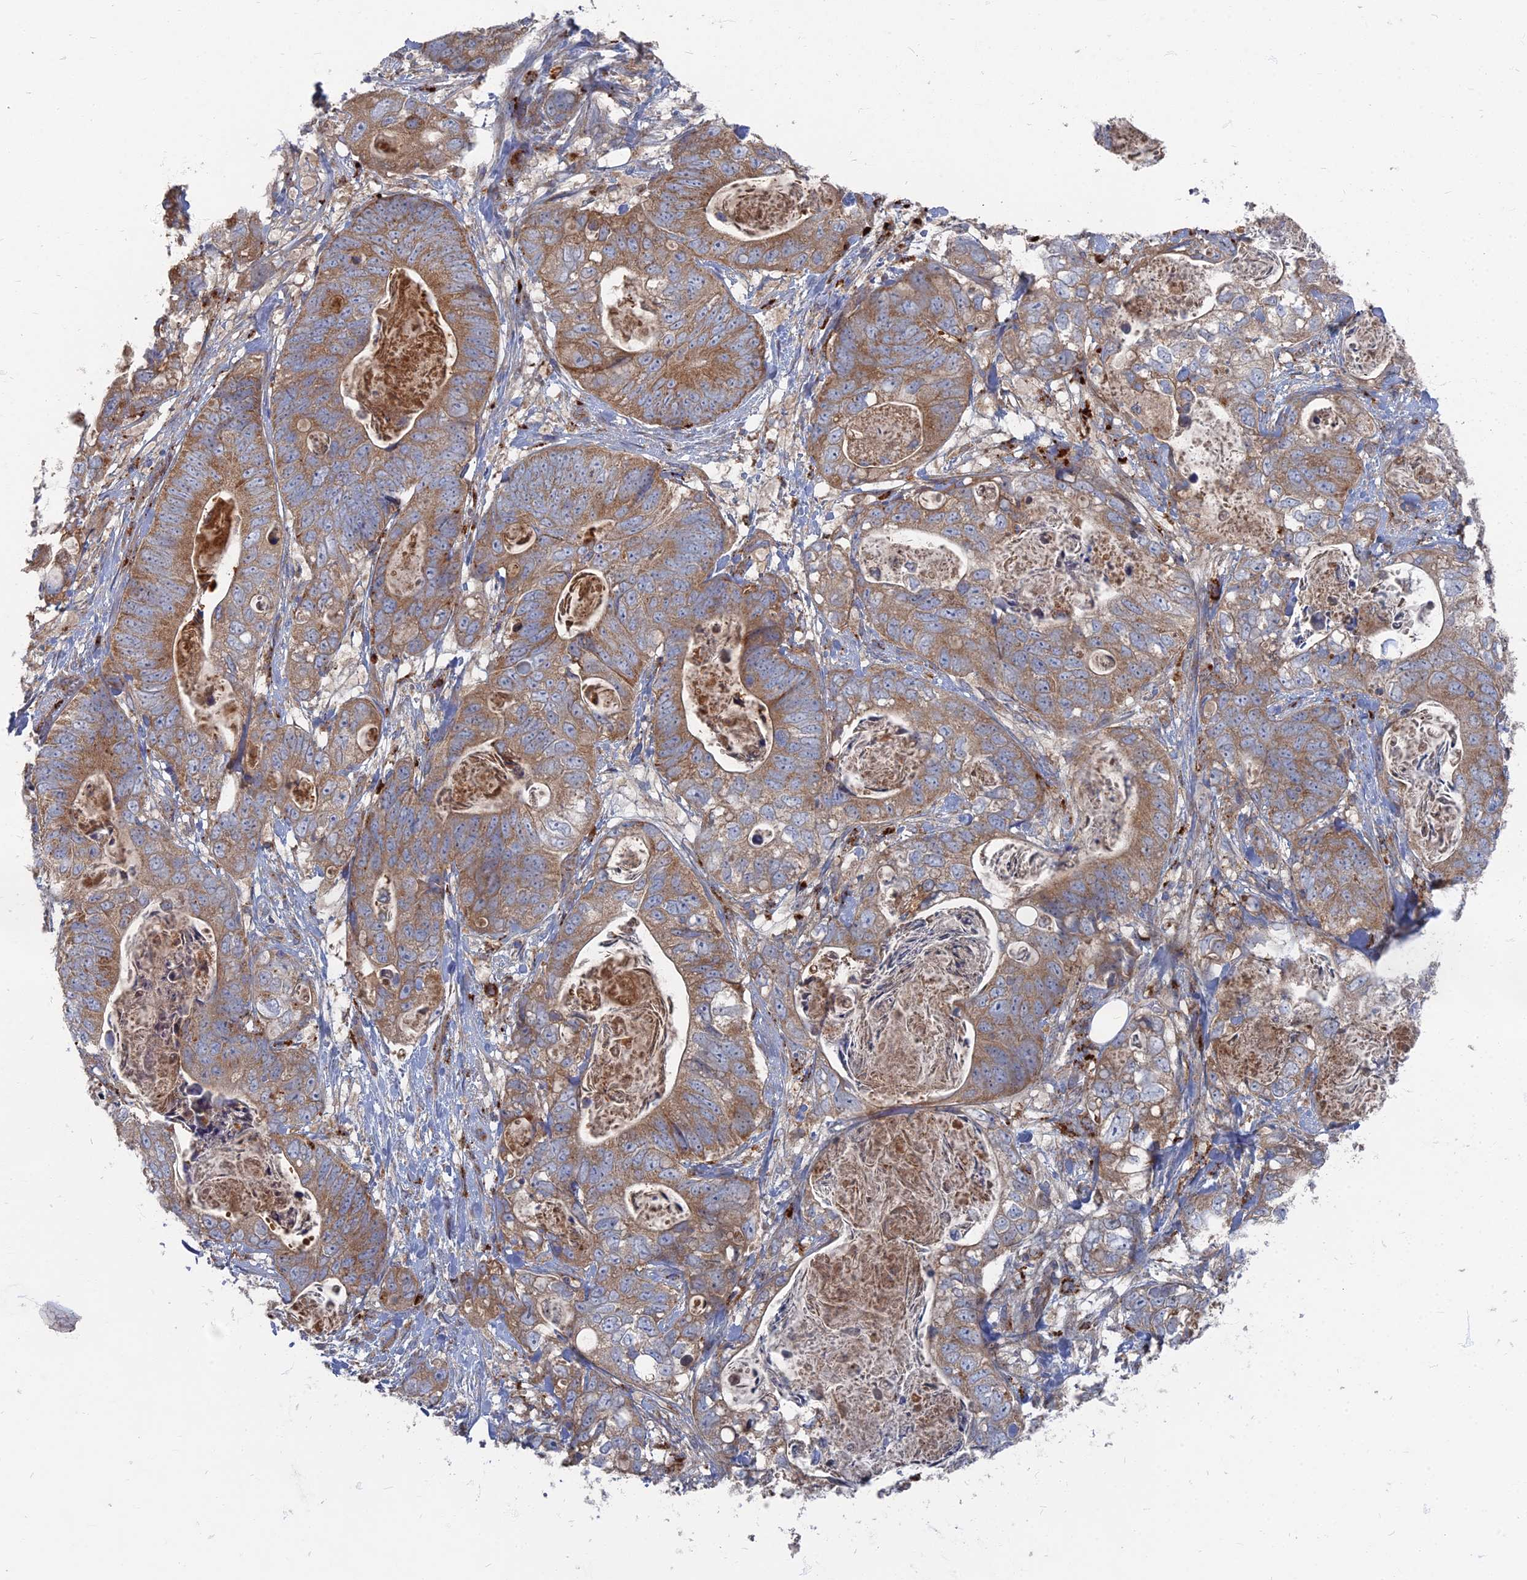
{"staining": {"intensity": "moderate", "quantity": ">75%", "location": "cytoplasmic/membranous"}, "tissue": "stomach cancer", "cell_type": "Tumor cells", "image_type": "cancer", "snomed": [{"axis": "morphology", "description": "Normal tissue, NOS"}, {"axis": "morphology", "description": "Adenocarcinoma, NOS"}, {"axis": "topography", "description": "Stomach"}], "caption": "A photomicrograph of stomach cancer (adenocarcinoma) stained for a protein demonstrates moderate cytoplasmic/membranous brown staining in tumor cells.", "gene": "PPCDC", "patient": {"sex": "female", "age": 89}}